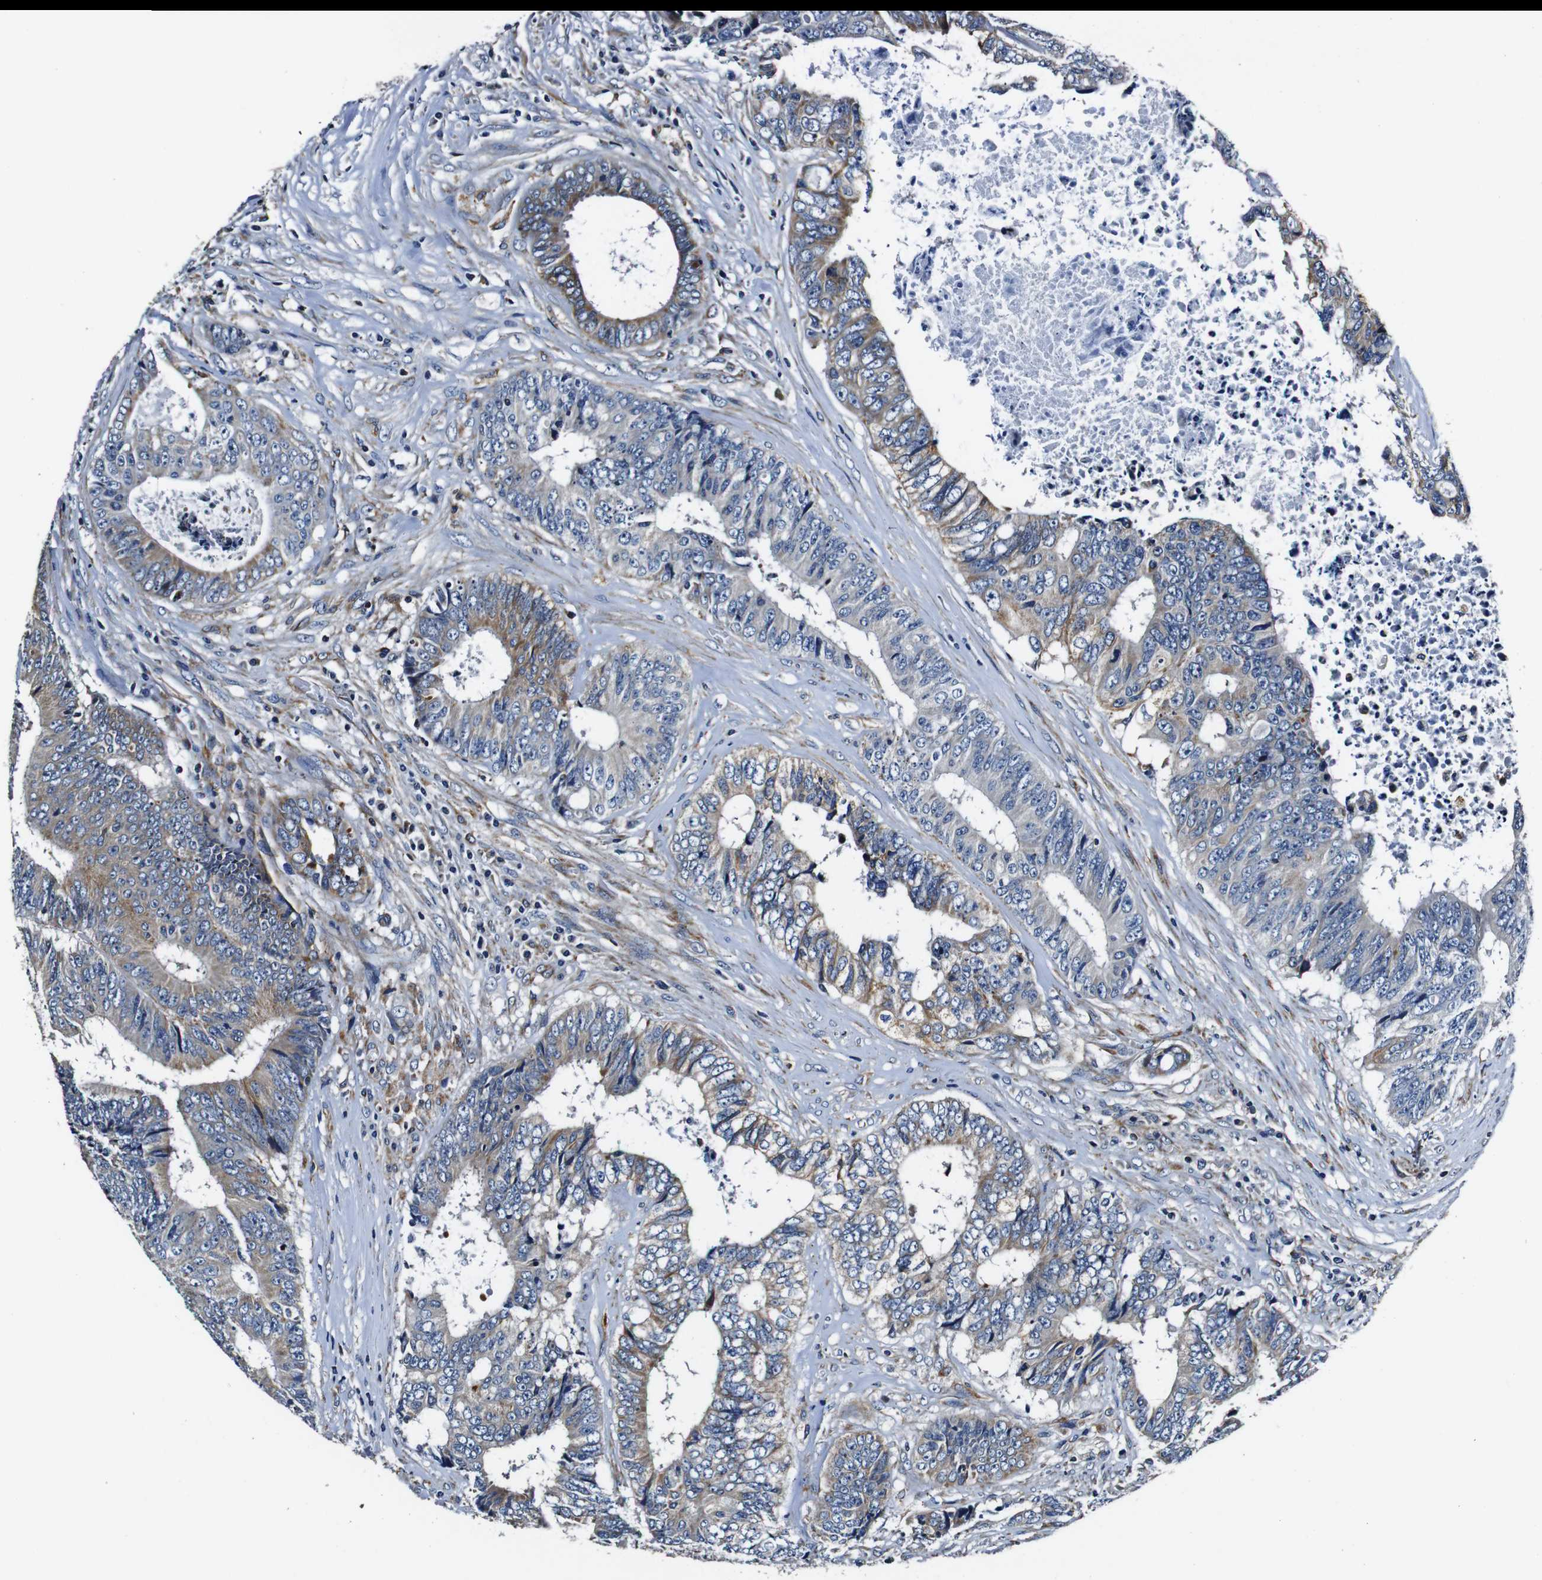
{"staining": {"intensity": "moderate", "quantity": "25%-75%", "location": "cytoplasmic/membranous"}, "tissue": "colorectal cancer", "cell_type": "Tumor cells", "image_type": "cancer", "snomed": [{"axis": "morphology", "description": "Adenocarcinoma, NOS"}, {"axis": "topography", "description": "Rectum"}], "caption": "Protein expression analysis of colorectal cancer (adenocarcinoma) demonstrates moderate cytoplasmic/membranous positivity in about 25%-75% of tumor cells.", "gene": "HK1", "patient": {"sex": "male", "age": 72}}